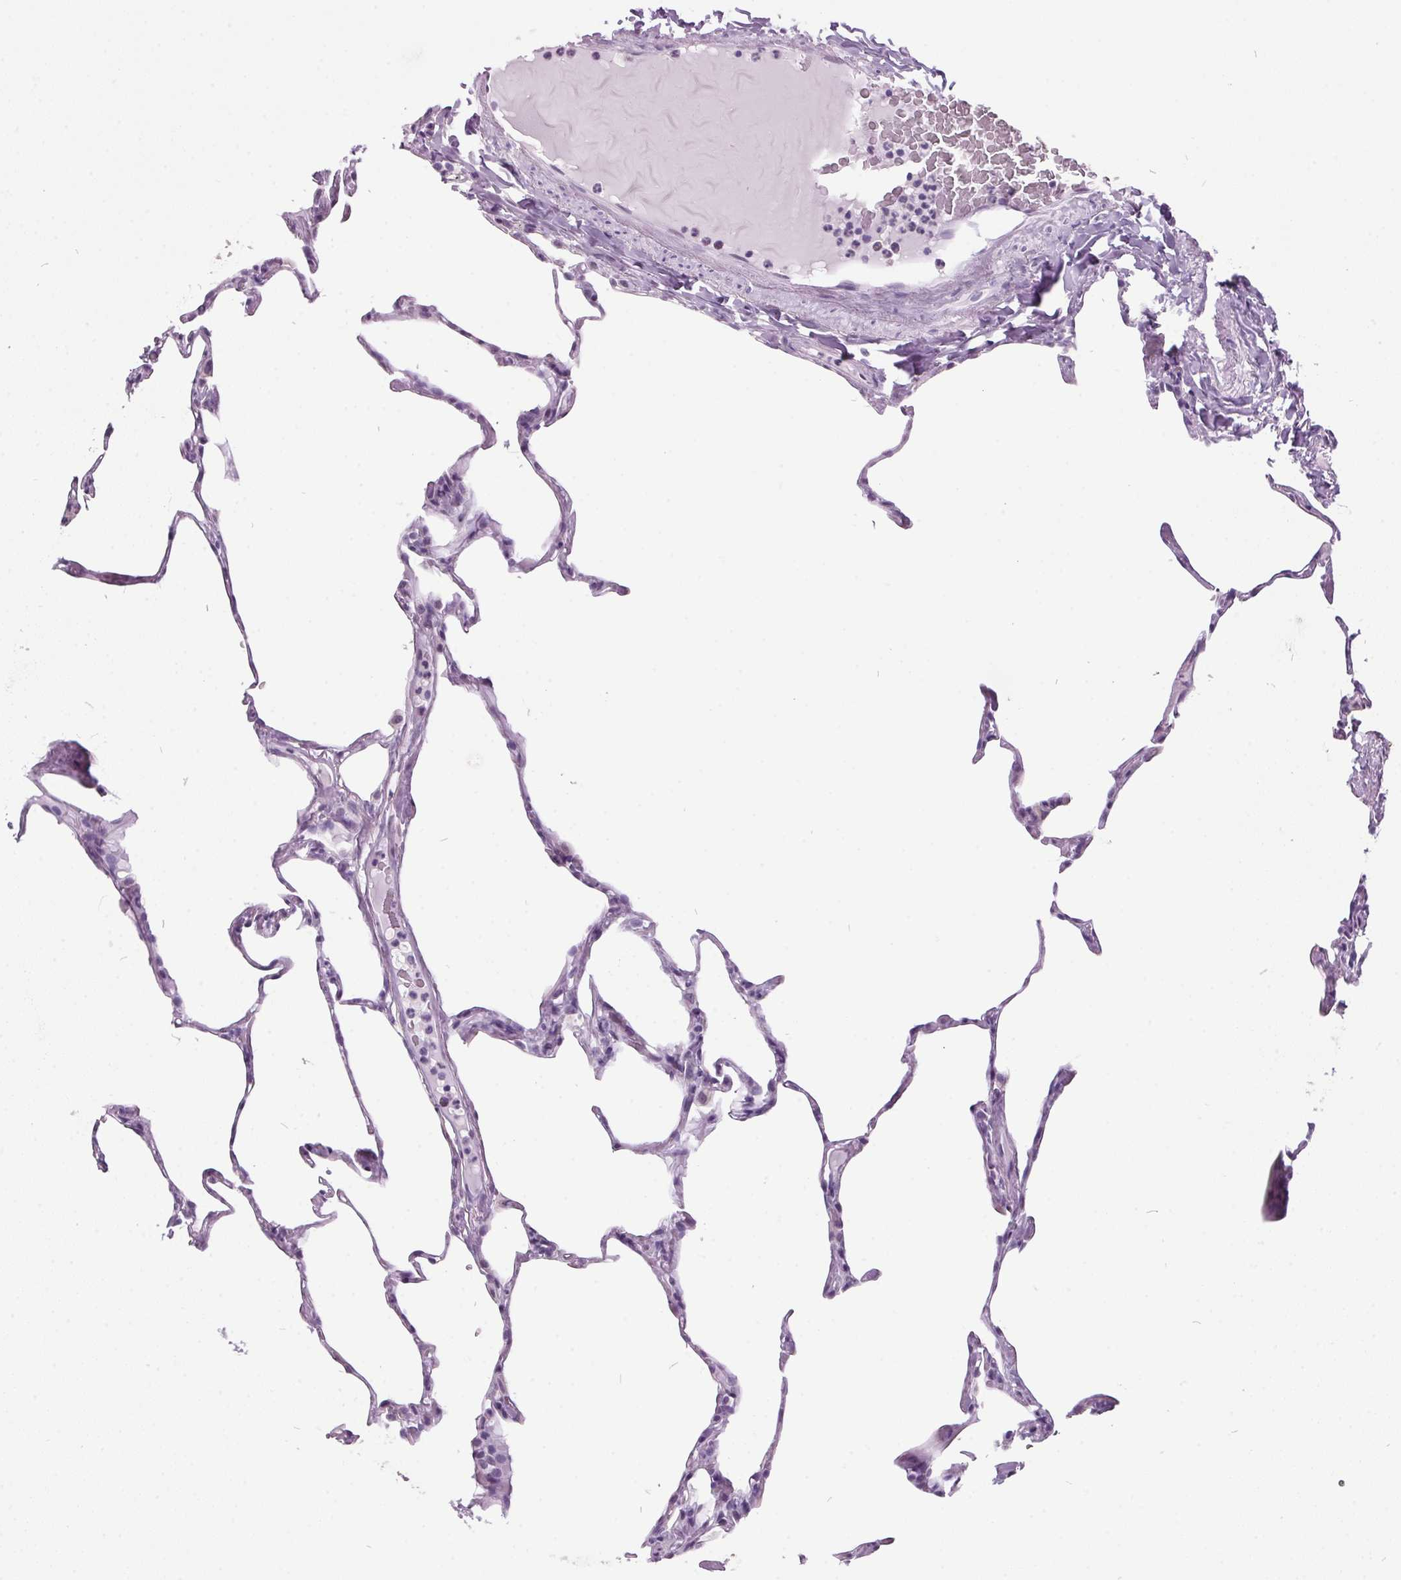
{"staining": {"intensity": "negative", "quantity": "none", "location": "none"}, "tissue": "lung", "cell_type": "Alveolar cells", "image_type": "normal", "snomed": [{"axis": "morphology", "description": "Normal tissue, NOS"}, {"axis": "topography", "description": "Lung"}], "caption": "An IHC photomicrograph of normal lung is shown. There is no staining in alveolar cells of lung.", "gene": "ODAD2", "patient": {"sex": "male", "age": 65}}